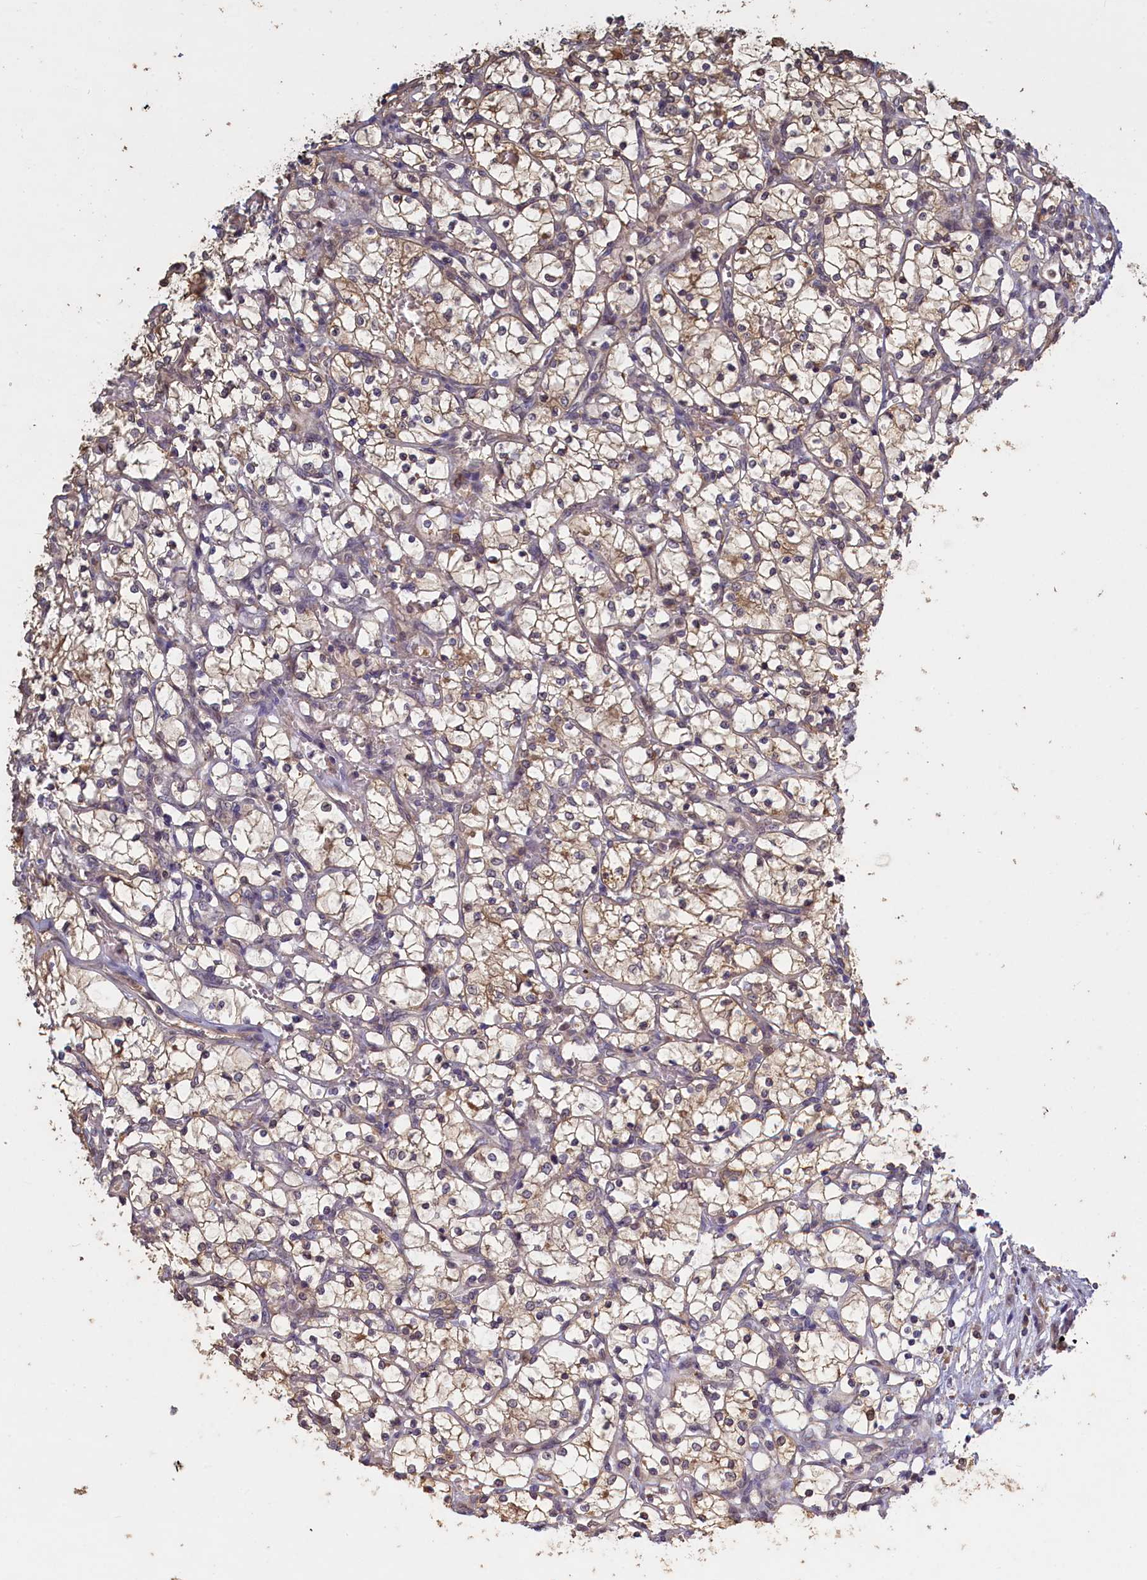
{"staining": {"intensity": "weak", "quantity": "25%-75%", "location": "cytoplasmic/membranous"}, "tissue": "renal cancer", "cell_type": "Tumor cells", "image_type": "cancer", "snomed": [{"axis": "morphology", "description": "Adenocarcinoma, NOS"}, {"axis": "topography", "description": "Kidney"}], "caption": "Immunohistochemical staining of renal adenocarcinoma exhibits low levels of weak cytoplasmic/membranous protein staining in approximately 25%-75% of tumor cells.", "gene": "UCHL3", "patient": {"sex": "female", "age": 69}}